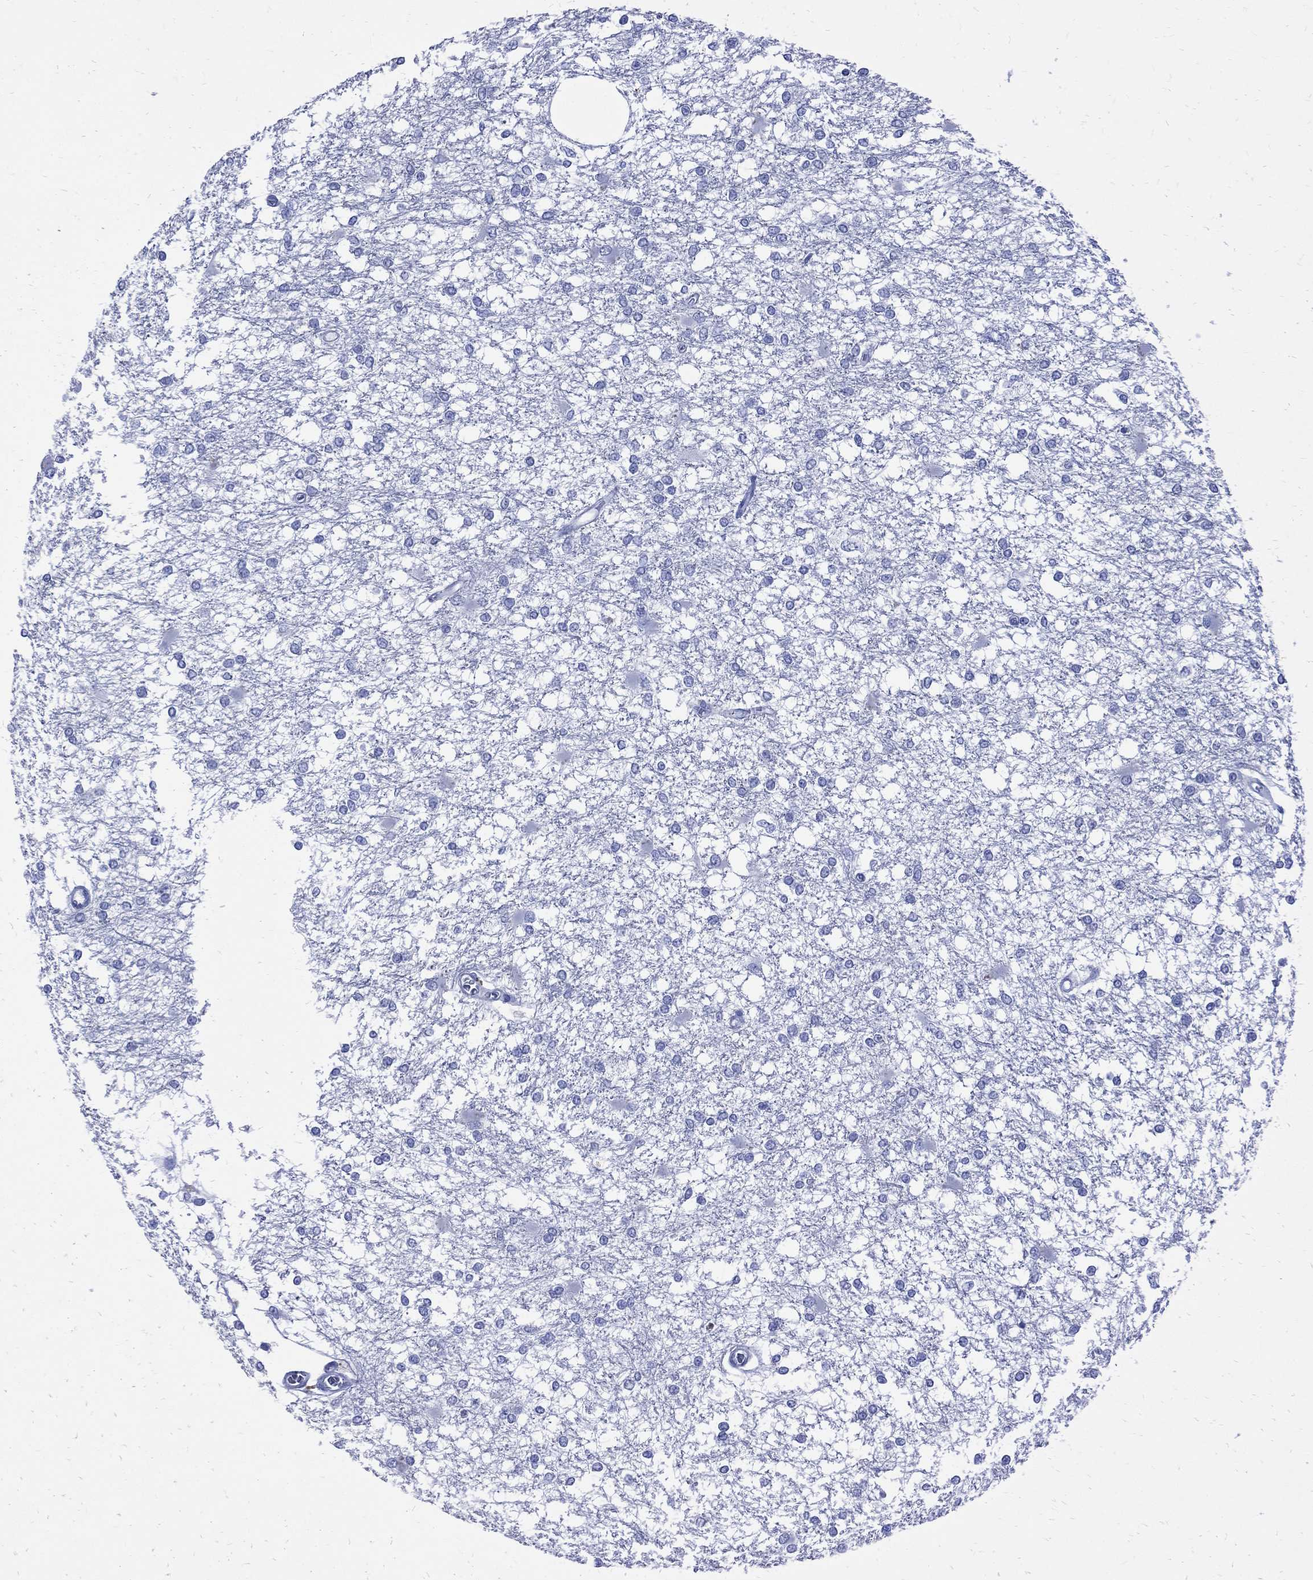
{"staining": {"intensity": "negative", "quantity": "none", "location": "none"}, "tissue": "glioma", "cell_type": "Tumor cells", "image_type": "cancer", "snomed": [{"axis": "morphology", "description": "Glioma, malignant, High grade"}, {"axis": "topography", "description": "Cerebral cortex"}], "caption": "This is a micrograph of immunohistochemistry staining of glioma, which shows no expression in tumor cells.", "gene": "MAGEB6", "patient": {"sex": "male", "age": 79}}